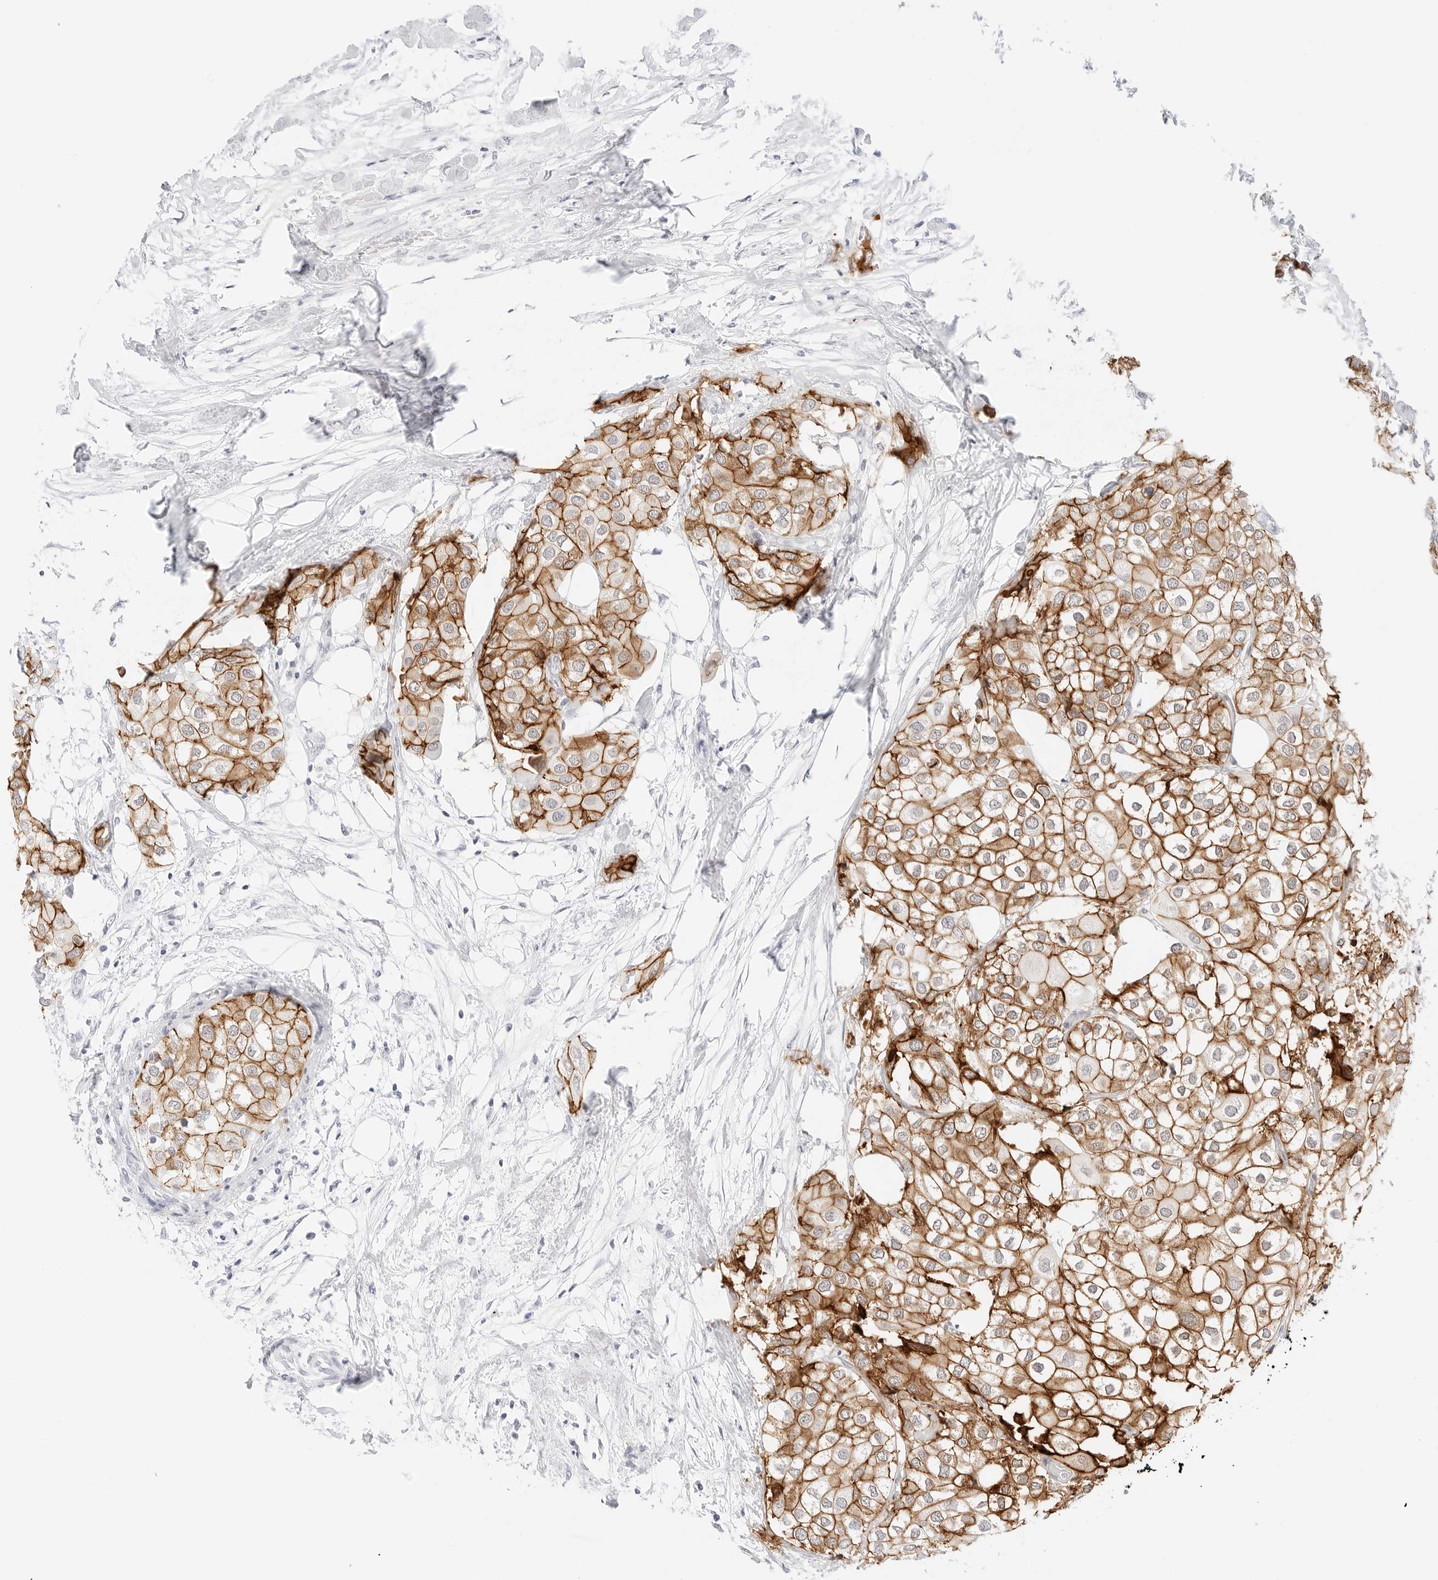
{"staining": {"intensity": "strong", "quantity": ">75%", "location": "cytoplasmic/membranous"}, "tissue": "urothelial cancer", "cell_type": "Tumor cells", "image_type": "cancer", "snomed": [{"axis": "morphology", "description": "Urothelial carcinoma, High grade"}, {"axis": "topography", "description": "Urinary bladder"}], "caption": "Immunohistochemistry (IHC) (DAB (3,3'-diaminobenzidine)) staining of human urothelial cancer reveals strong cytoplasmic/membranous protein staining in approximately >75% of tumor cells.", "gene": "CDH1", "patient": {"sex": "male", "age": 64}}